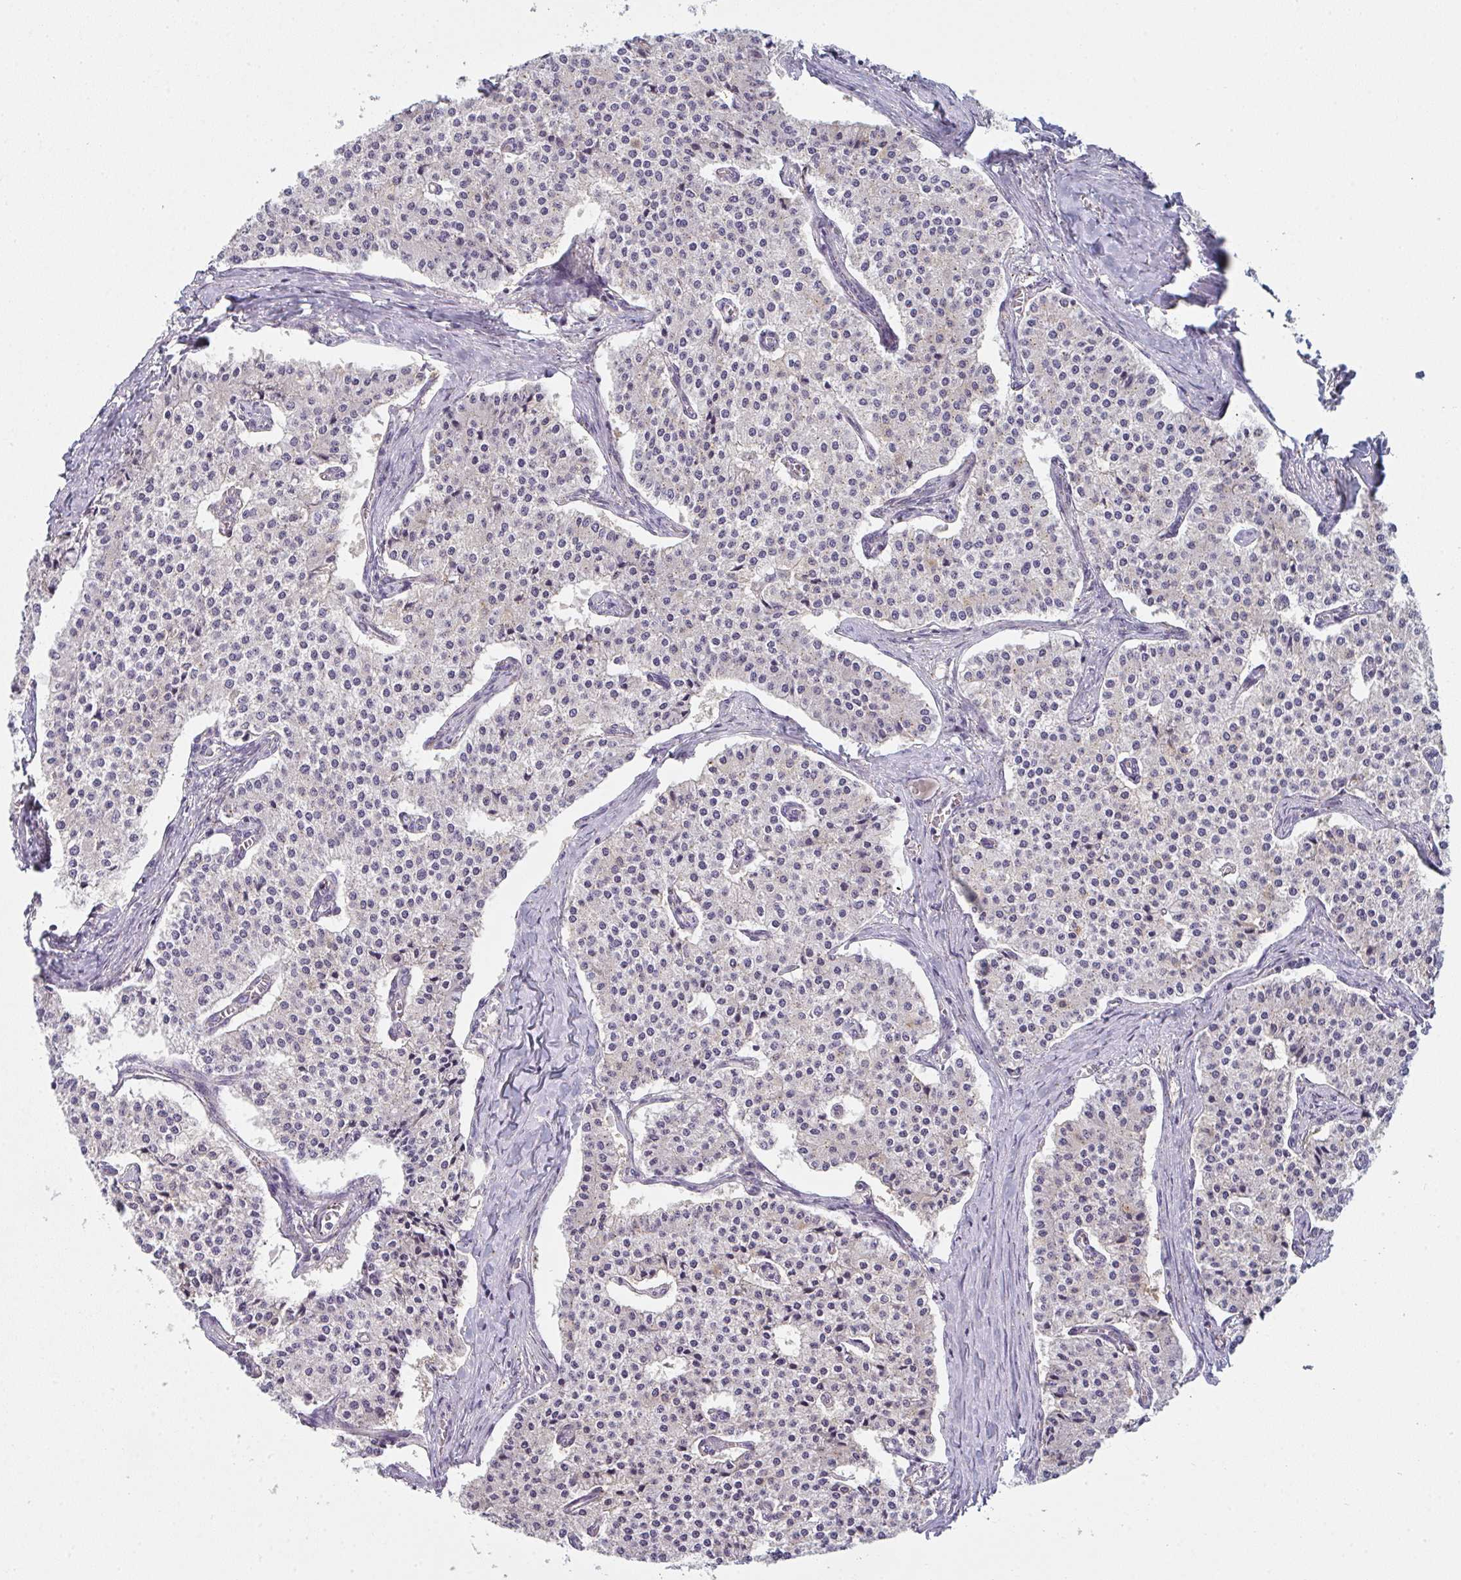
{"staining": {"intensity": "negative", "quantity": "none", "location": "none"}, "tissue": "carcinoid", "cell_type": "Tumor cells", "image_type": "cancer", "snomed": [{"axis": "morphology", "description": "Carcinoid, malignant, NOS"}, {"axis": "topography", "description": "Colon"}], "caption": "An IHC histopathology image of malignant carcinoid is shown. There is no staining in tumor cells of malignant carcinoid.", "gene": "SNX5", "patient": {"sex": "female", "age": 52}}